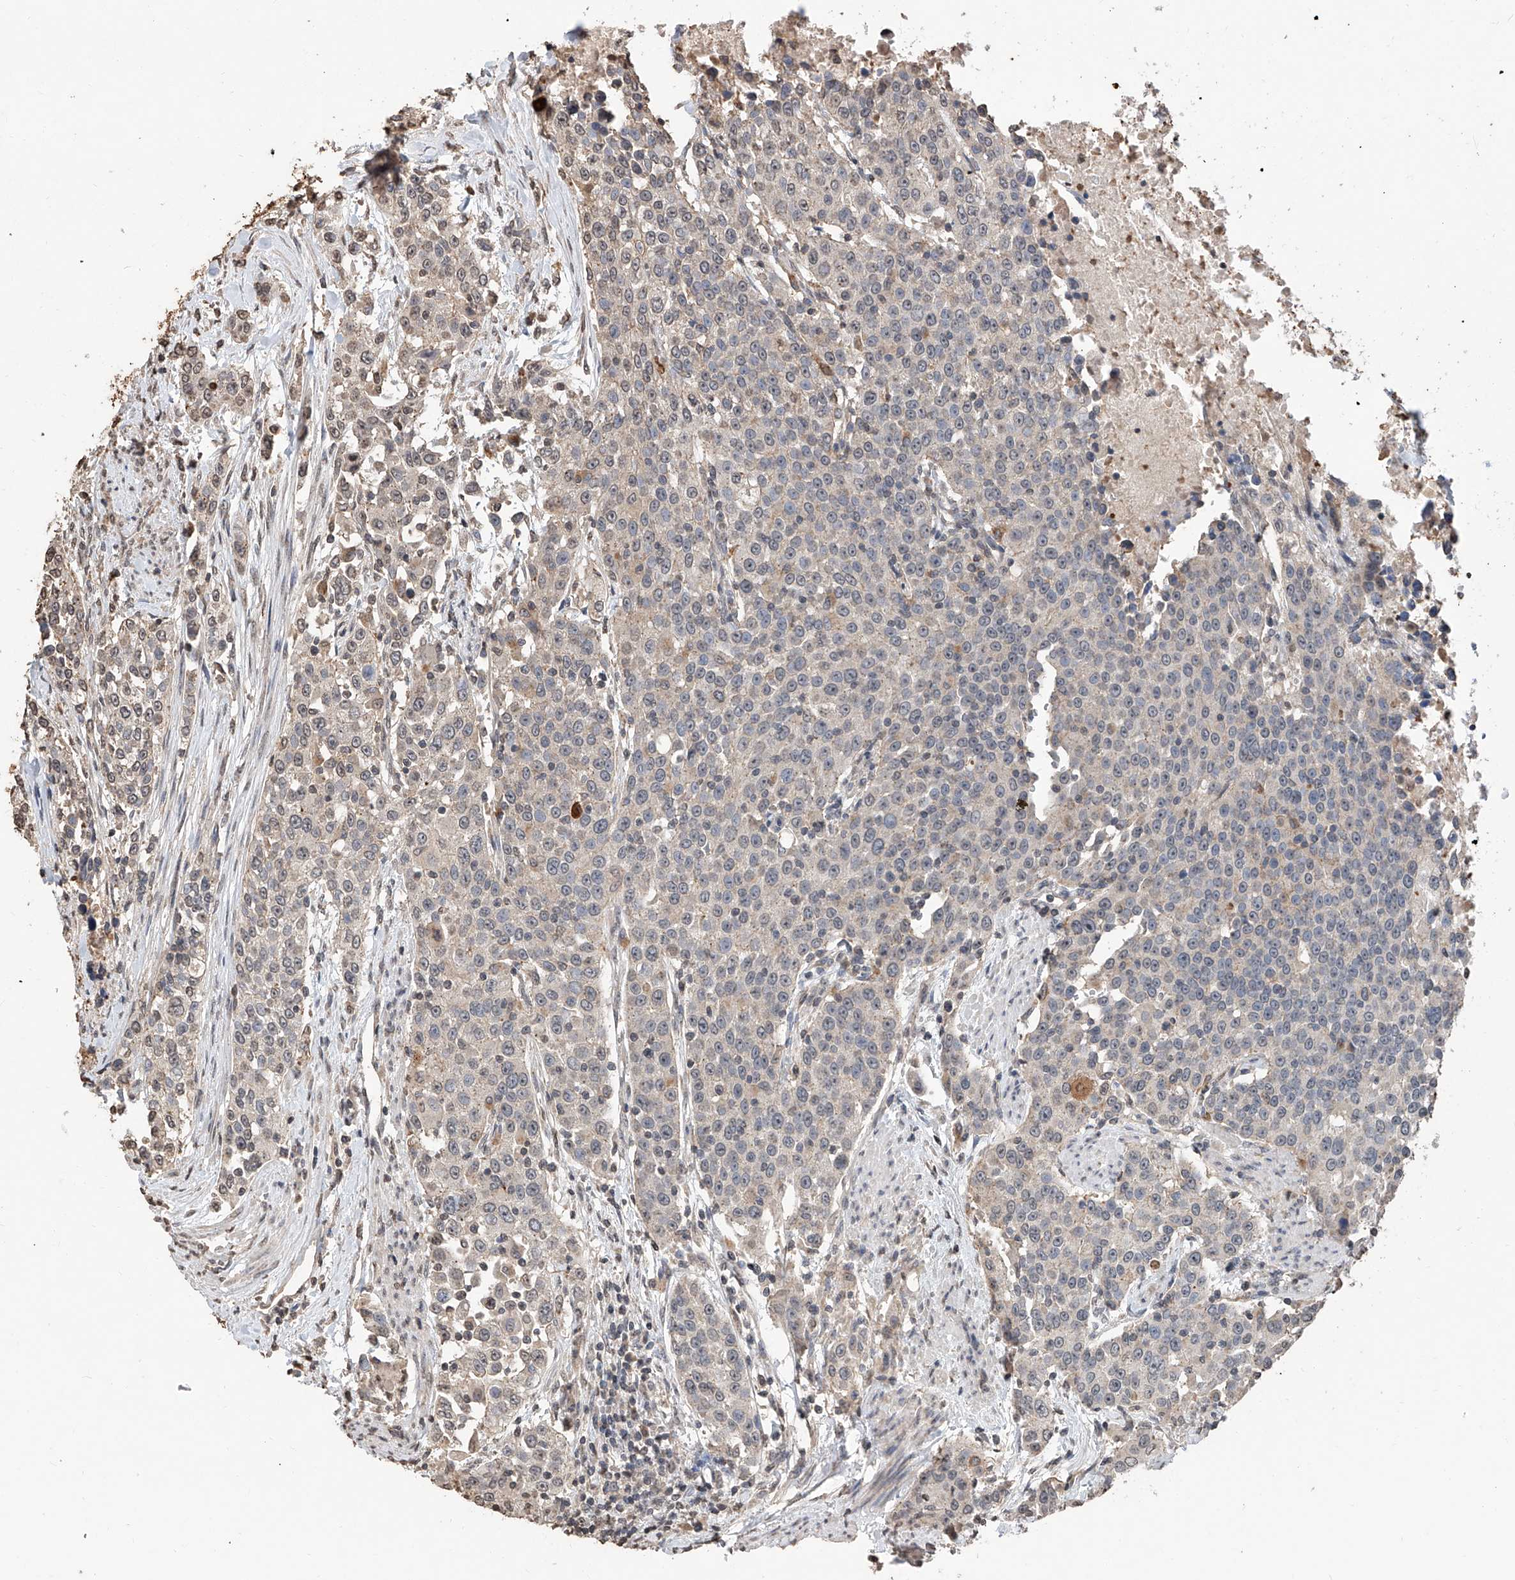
{"staining": {"intensity": "negative", "quantity": "none", "location": "none"}, "tissue": "urothelial cancer", "cell_type": "Tumor cells", "image_type": "cancer", "snomed": [{"axis": "morphology", "description": "Urothelial carcinoma, High grade"}, {"axis": "topography", "description": "Urinary bladder"}], "caption": "Tumor cells are negative for protein expression in human urothelial carcinoma (high-grade).", "gene": "RP9", "patient": {"sex": "female", "age": 80}}